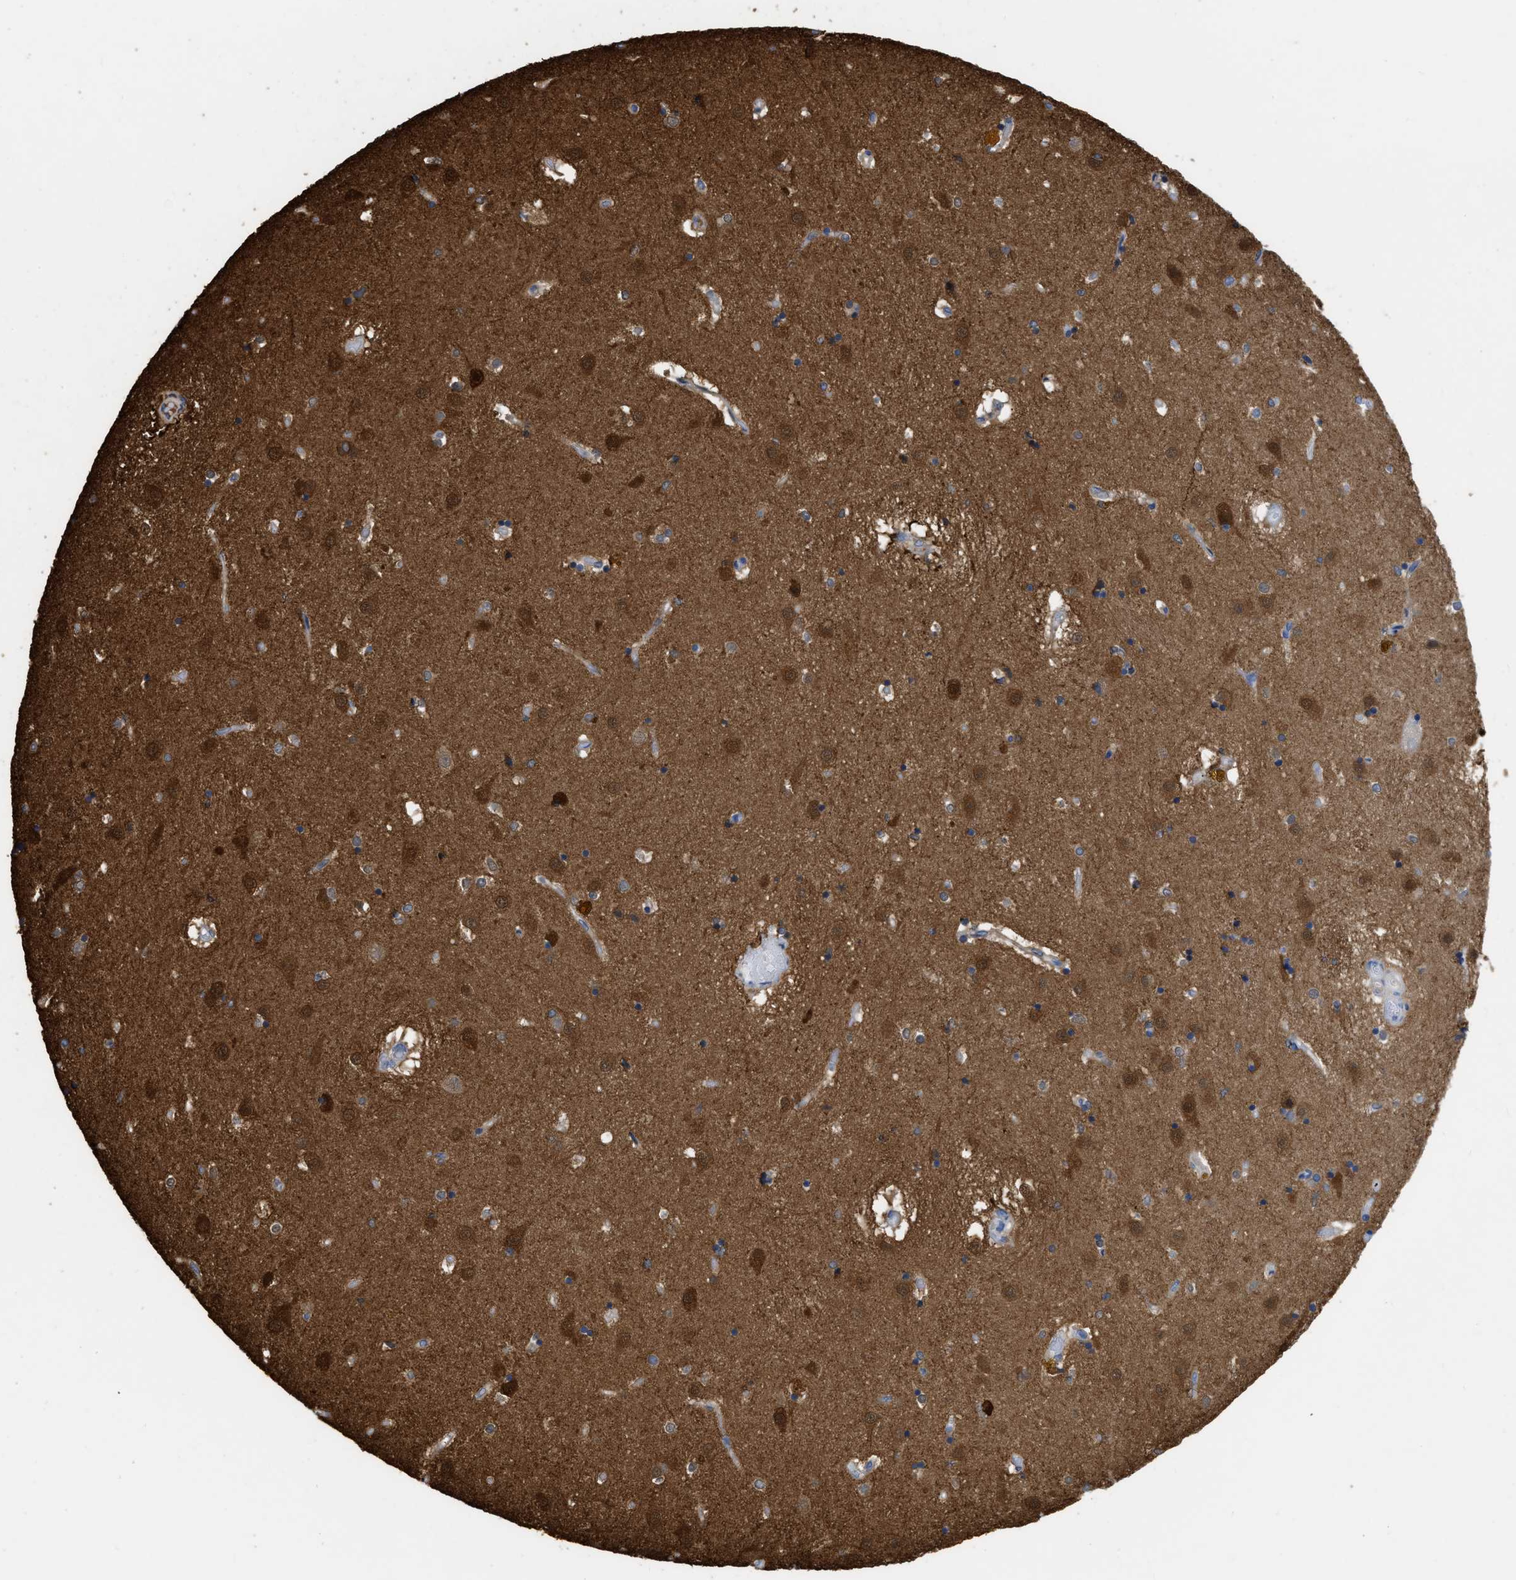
{"staining": {"intensity": "moderate", "quantity": "25%-75%", "location": "cytoplasmic/membranous"}, "tissue": "caudate", "cell_type": "Glial cells", "image_type": "normal", "snomed": [{"axis": "morphology", "description": "Normal tissue, NOS"}, {"axis": "topography", "description": "Lateral ventricle wall"}], "caption": "DAB (3,3'-diaminobenzidine) immunohistochemical staining of unremarkable caudate exhibits moderate cytoplasmic/membranous protein staining in about 25%-75% of glial cells. The protein of interest is stained brown, and the nuclei are stained in blue (DAB (3,3'-diaminobenzidine) IHC with brightfield microscopy, high magnification).", "gene": "CRYM", "patient": {"sex": "male", "age": 70}}